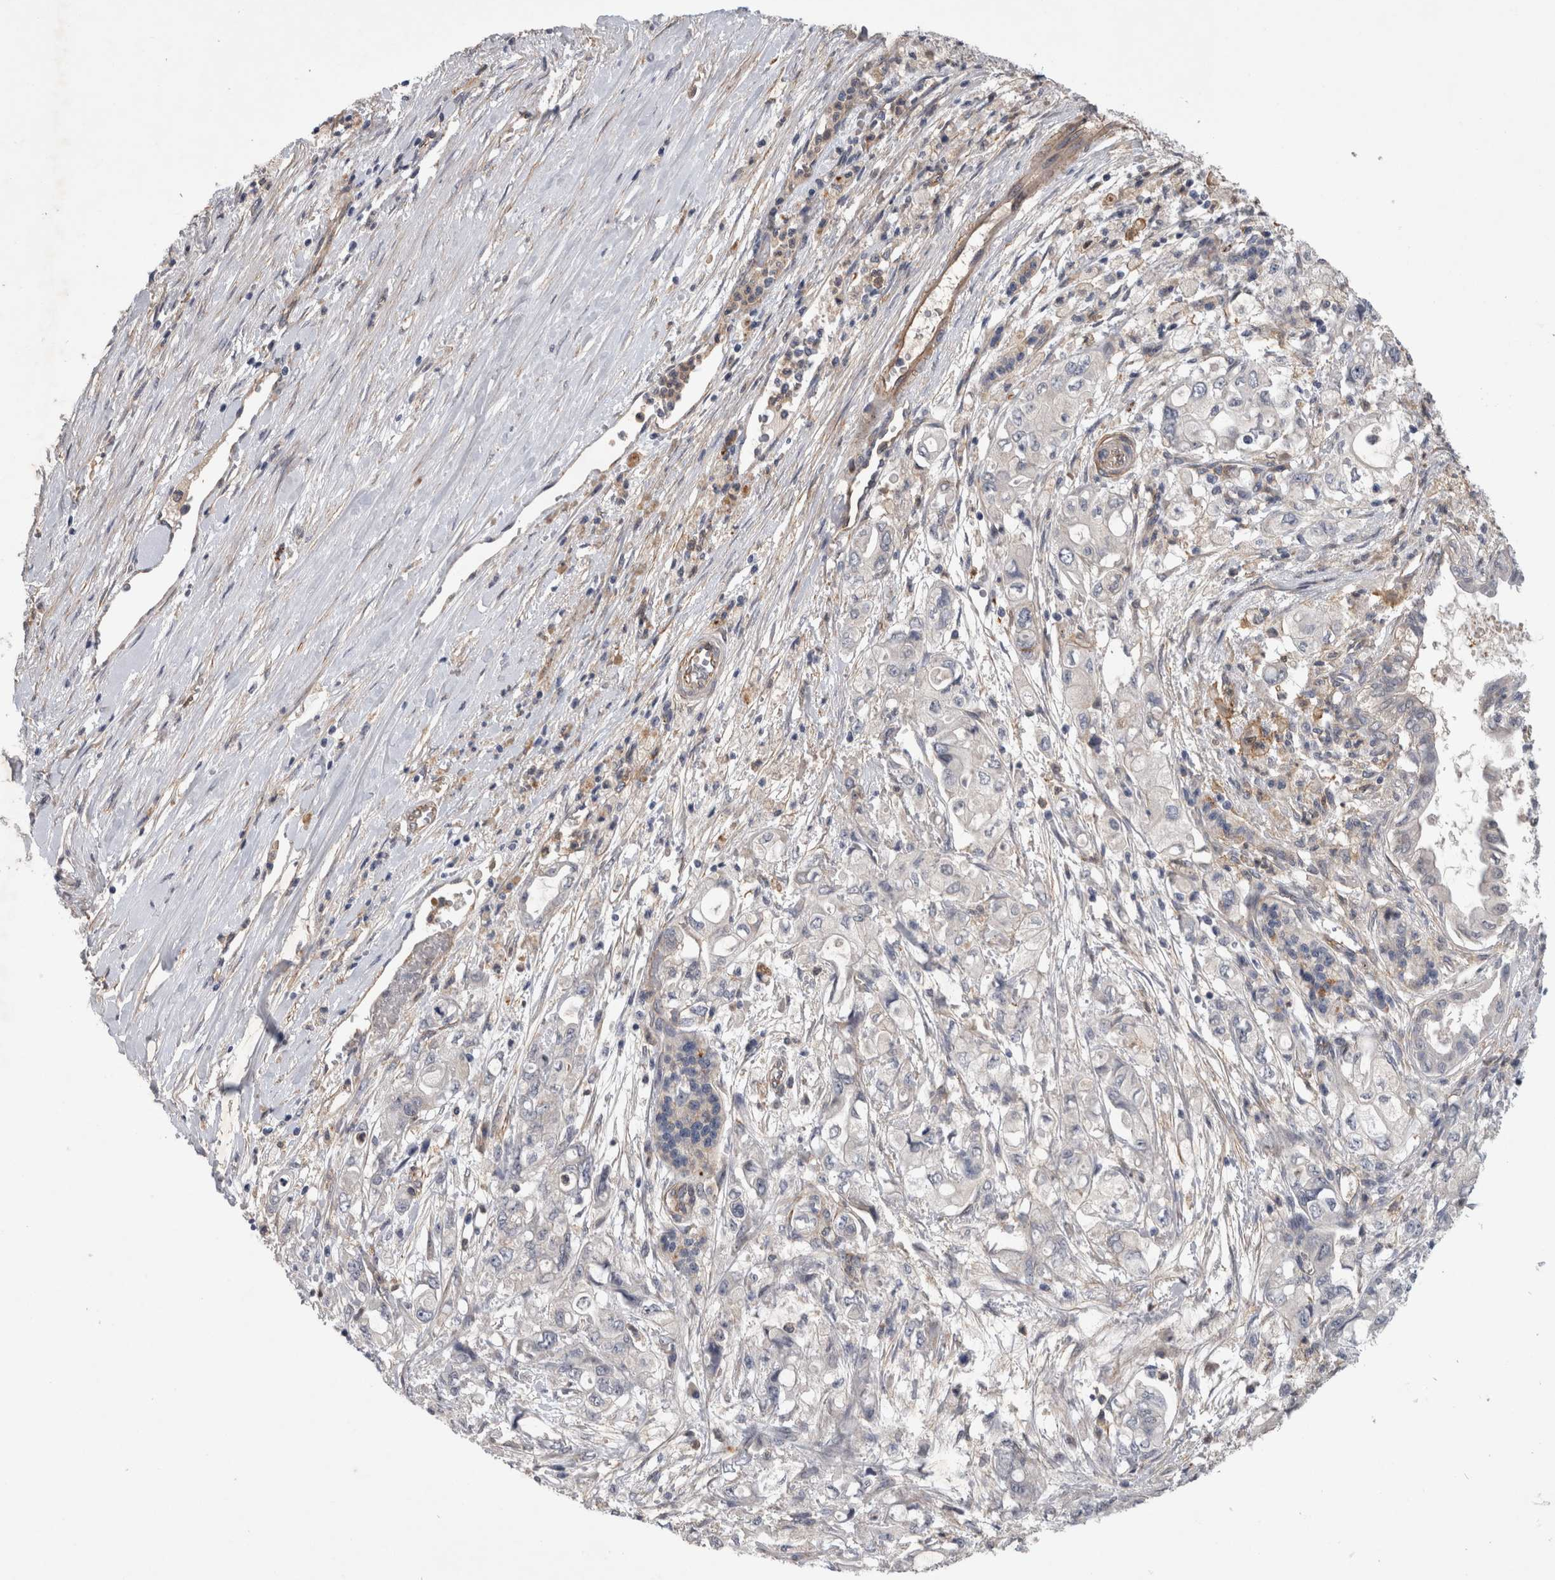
{"staining": {"intensity": "negative", "quantity": "none", "location": "none"}, "tissue": "pancreatic cancer", "cell_type": "Tumor cells", "image_type": "cancer", "snomed": [{"axis": "morphology", "description": "Adenocarcinoma, NOS"}, {"axis": "topography", "description": "Pancreas"}], "caption": "Immunohistochemical staining of adenocarcinoma (pancreatic) shows no significant expression in tumor cells.", "gene": "ANKFY1", "patient": {"sex": "male", "age": 79}}